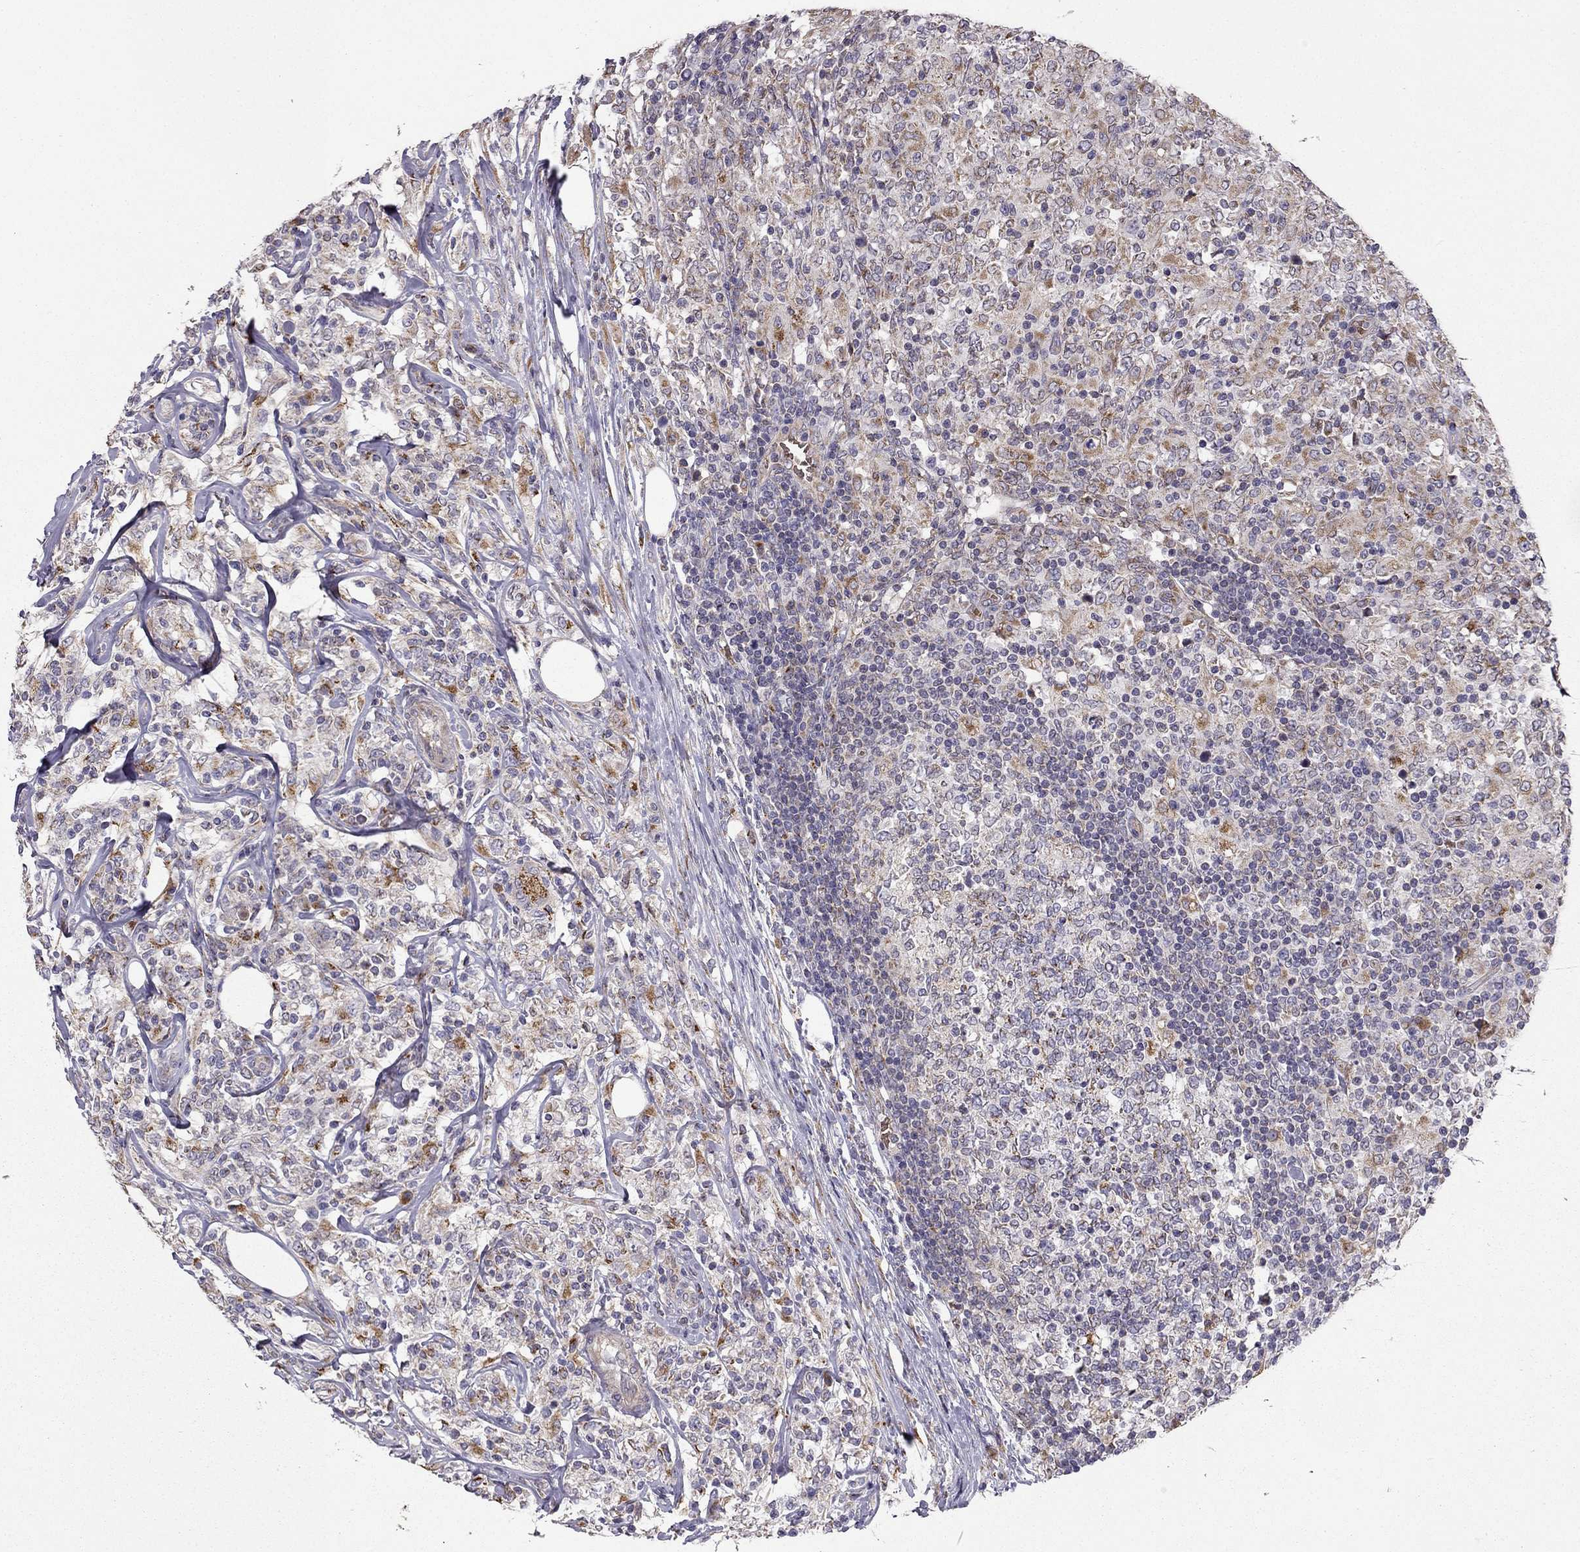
{"staining": {"intensity": "negative", "quantity": "none", "location": "none"}, "tissue": "lymphoma", "cell_type": "Tumor cells", "image_type": "cancer", "snomed": [{"axis": "morphology", "description": "Malignant lymphoma, non-Hodgkin's type, High grade"}, {"axis": "topography", "description": "Lymph node"}], "caption": "The IHC histopathology image has no significant staining in tumor cells of high-grade malignant lymphoma, non-Hodgkin's type tissue.", "gene": "B4GALT7", "patient": {"sex": "female", "age": 84}}